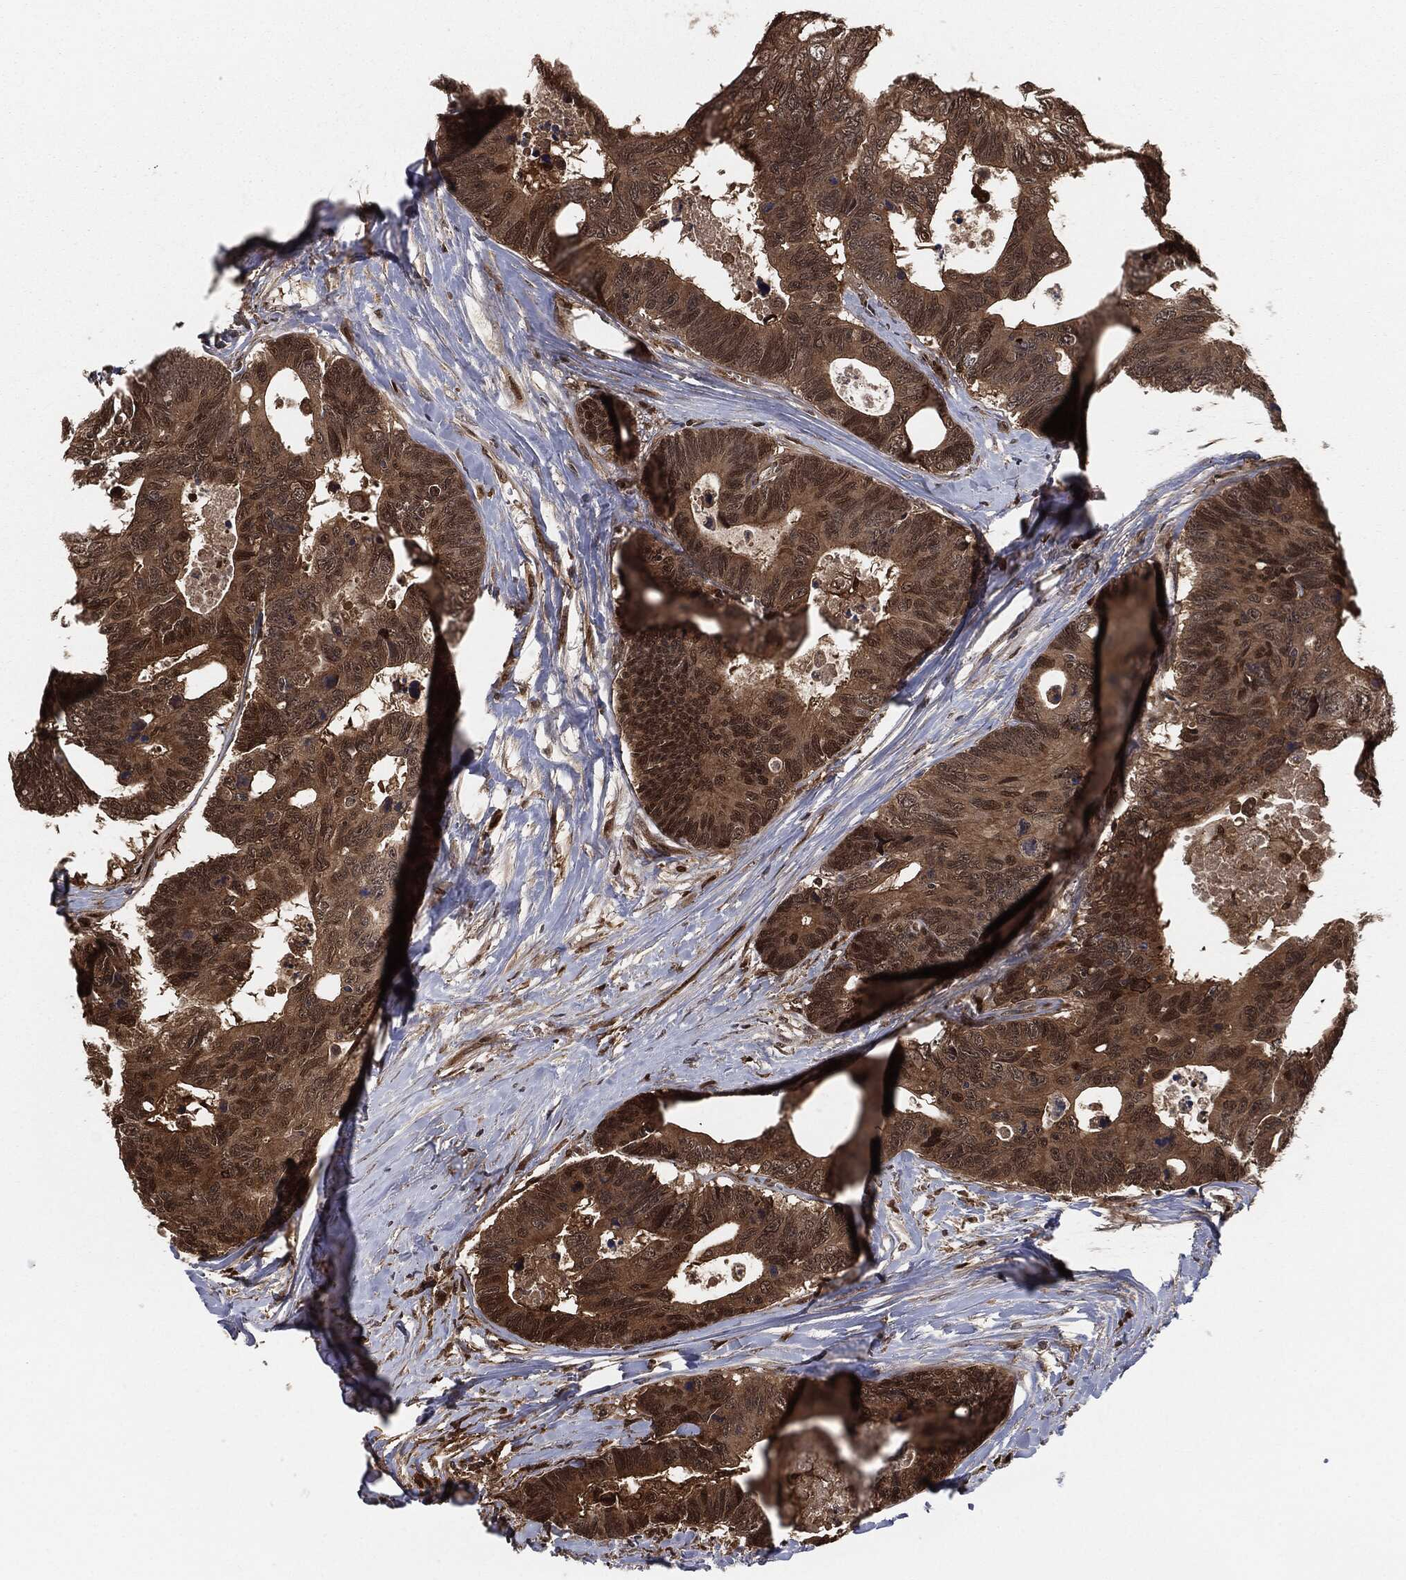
{"staining": {"intensity": "weak", "quantity": "25%-75%", "location": "cytoplasmic/membranous"}, "tissue": "colorectal cancer", "cell_type": "Tumor cells", "image_type": "cancer", "snomed": [{"axis": "morphology", "description": "Adenocarcinoma, NOS"}, {"axis": "topography", "description": "Colon"}], "caption": "Protein expression analysis of adenocarcinoma (colorectal) displays weak cytoplasmic/membranous staining in approximately 25%-75% of tumor cells.", "gene": "CAPRIN2", "patient": {"sex": "female", "age": 77}}